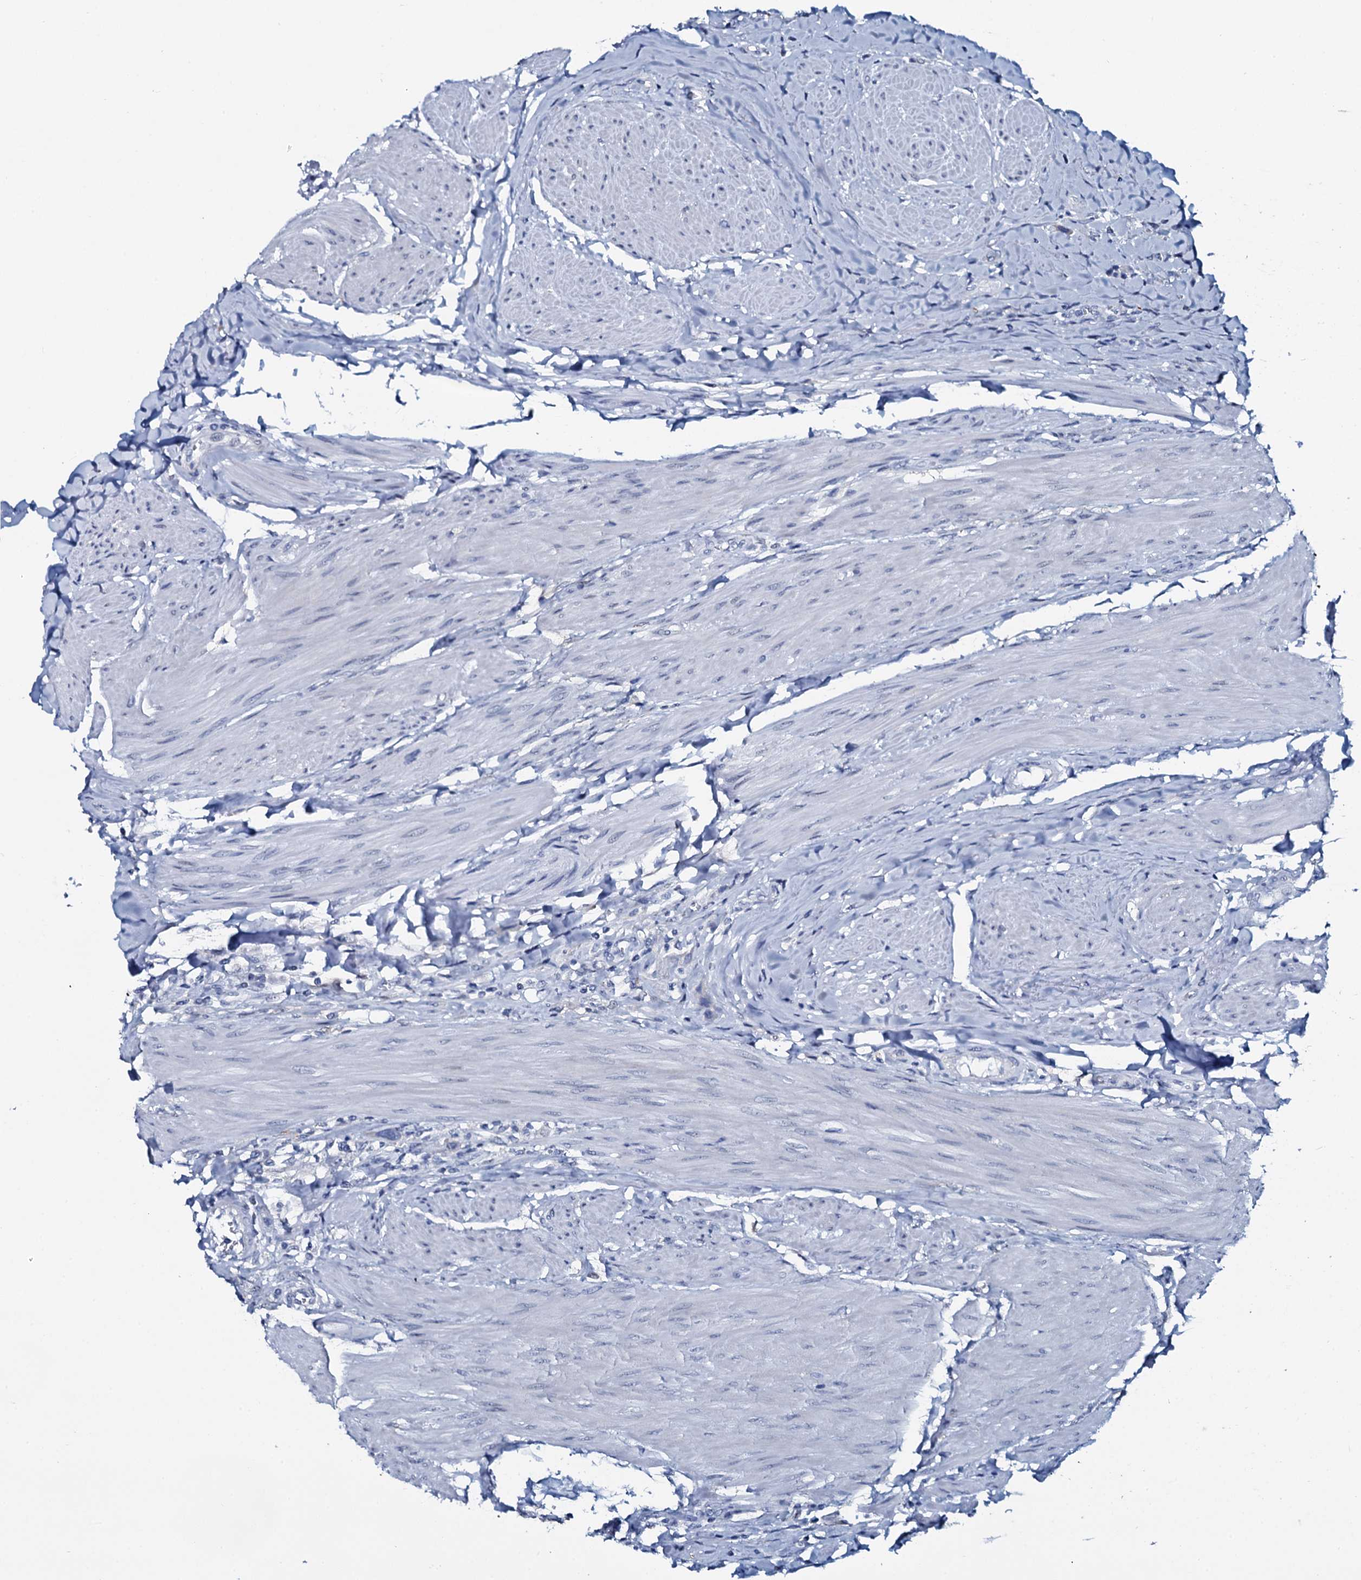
{"staining": {"intensity": "negative", "quantity": "none", "location": "none"}, "tissue": "urothelial cancer", "cell_type": "Tumor cells", "image_type": "cancer", "snomed": [{"axis": "morphology", "description": "Urothelial carcinoma, High grade"}, {"axis": "topography", "description": "Urinary bladder"}], "caption": "Immunohistochemical staining of urothelial cancer reveals no significant staining in tumor cells.", "gene": "SLC4A7", "patient": {"sex": "male", "age": 50}}